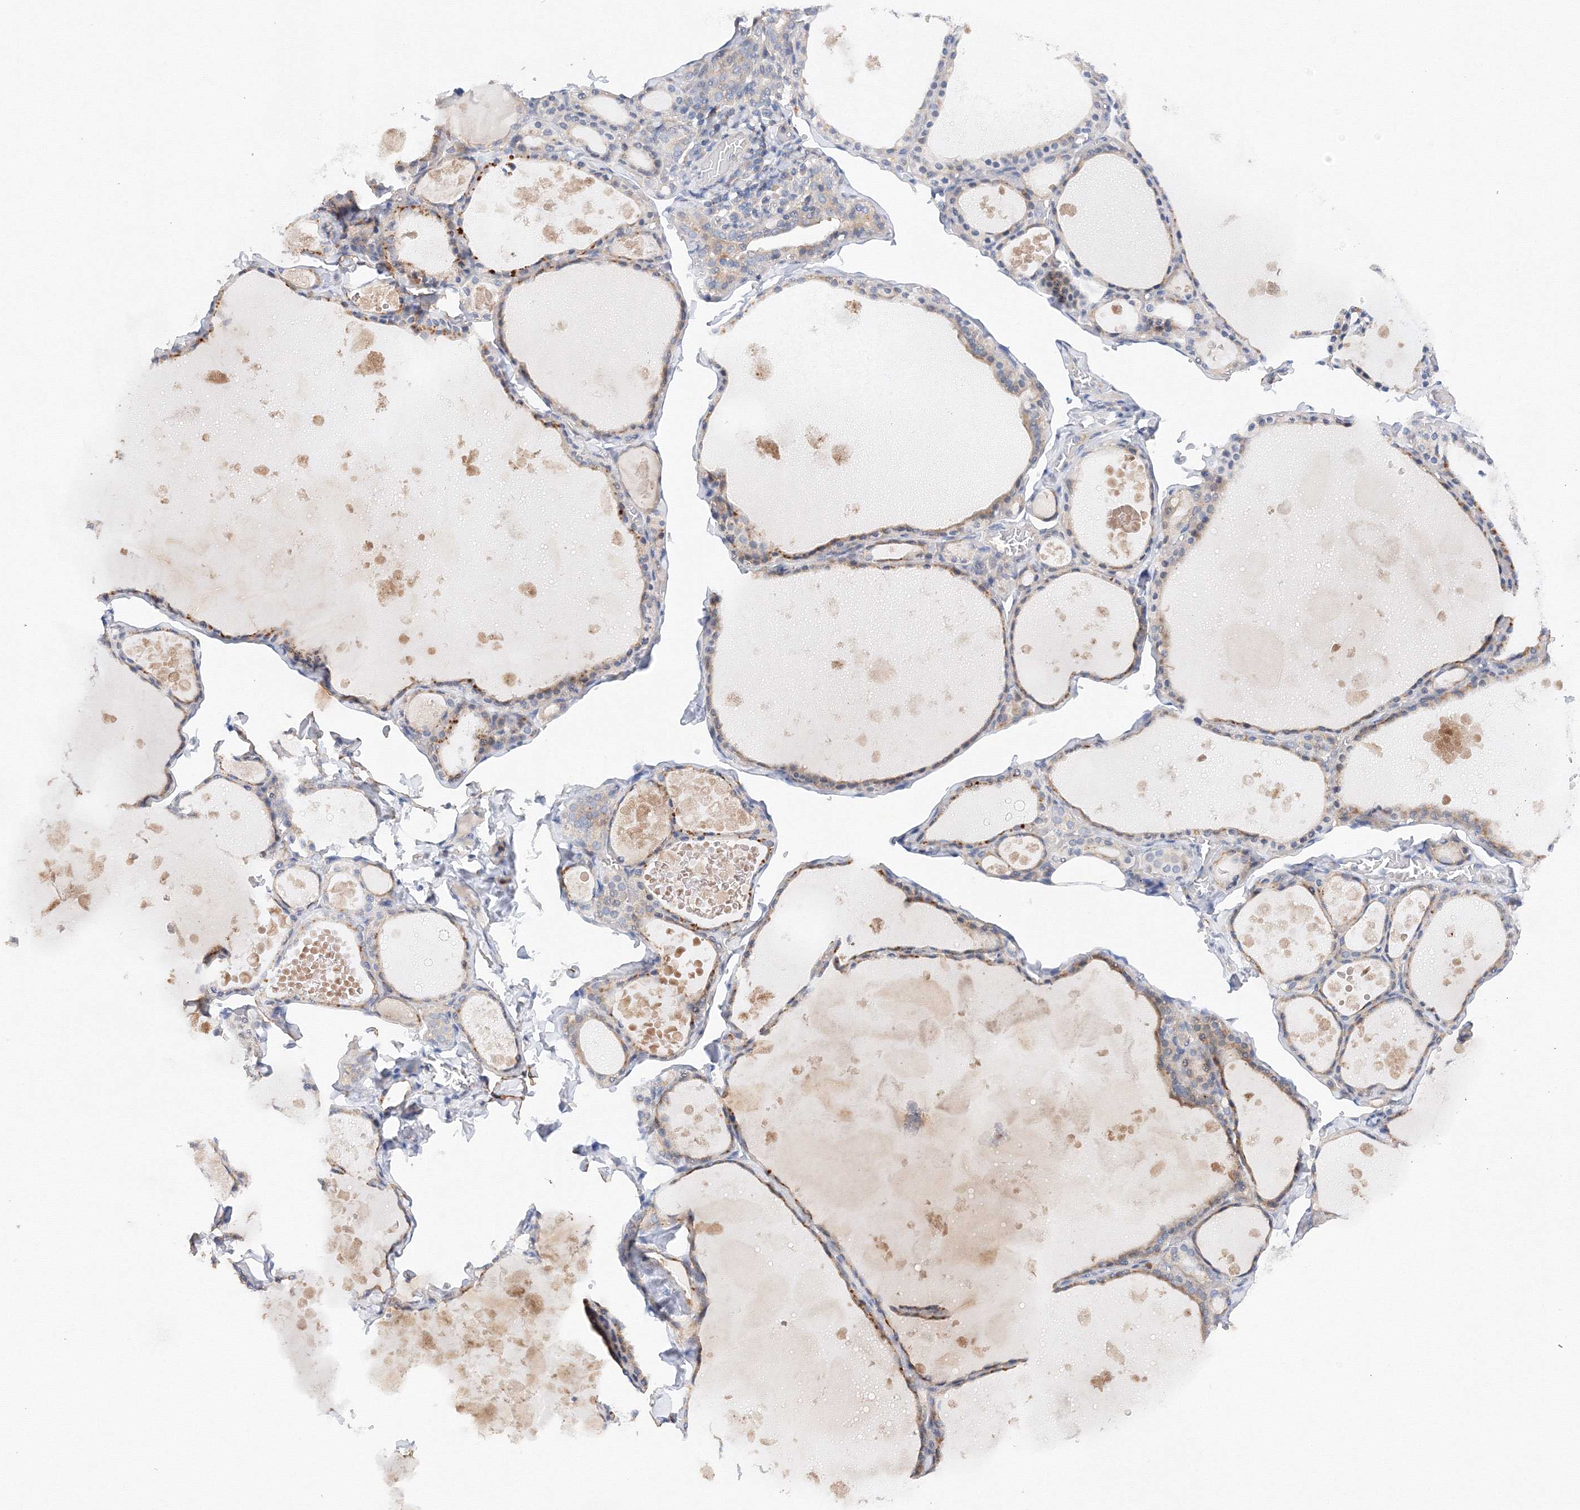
{"staining": {"intensity": "moderate", "quantity": "25%-75%", "location": "cytoplasmic/membranous"}, "tissue": "thyroid gland", "cell_type": "Glandular cells", "image_type": "normal", "snomed": [{"axis": "morphology", "description": "Normal tissue, NOS"}, {"axis": "topography", "description": "Thyroid gland"}], "caption": "High-power microscopy captured an immunohistochemistry (IHC) histopathology image of benign thyroid gland, revealing moderate cytoplasmic/membranous staining in approximately 25%-75% of glandular cells. (DAB (3,3'-diaminobenzidine) = brown stain, brightfield microscopy at high magnification).", "gene": "DIS3L2", "patient": {"sex": "male", "age": 56}}